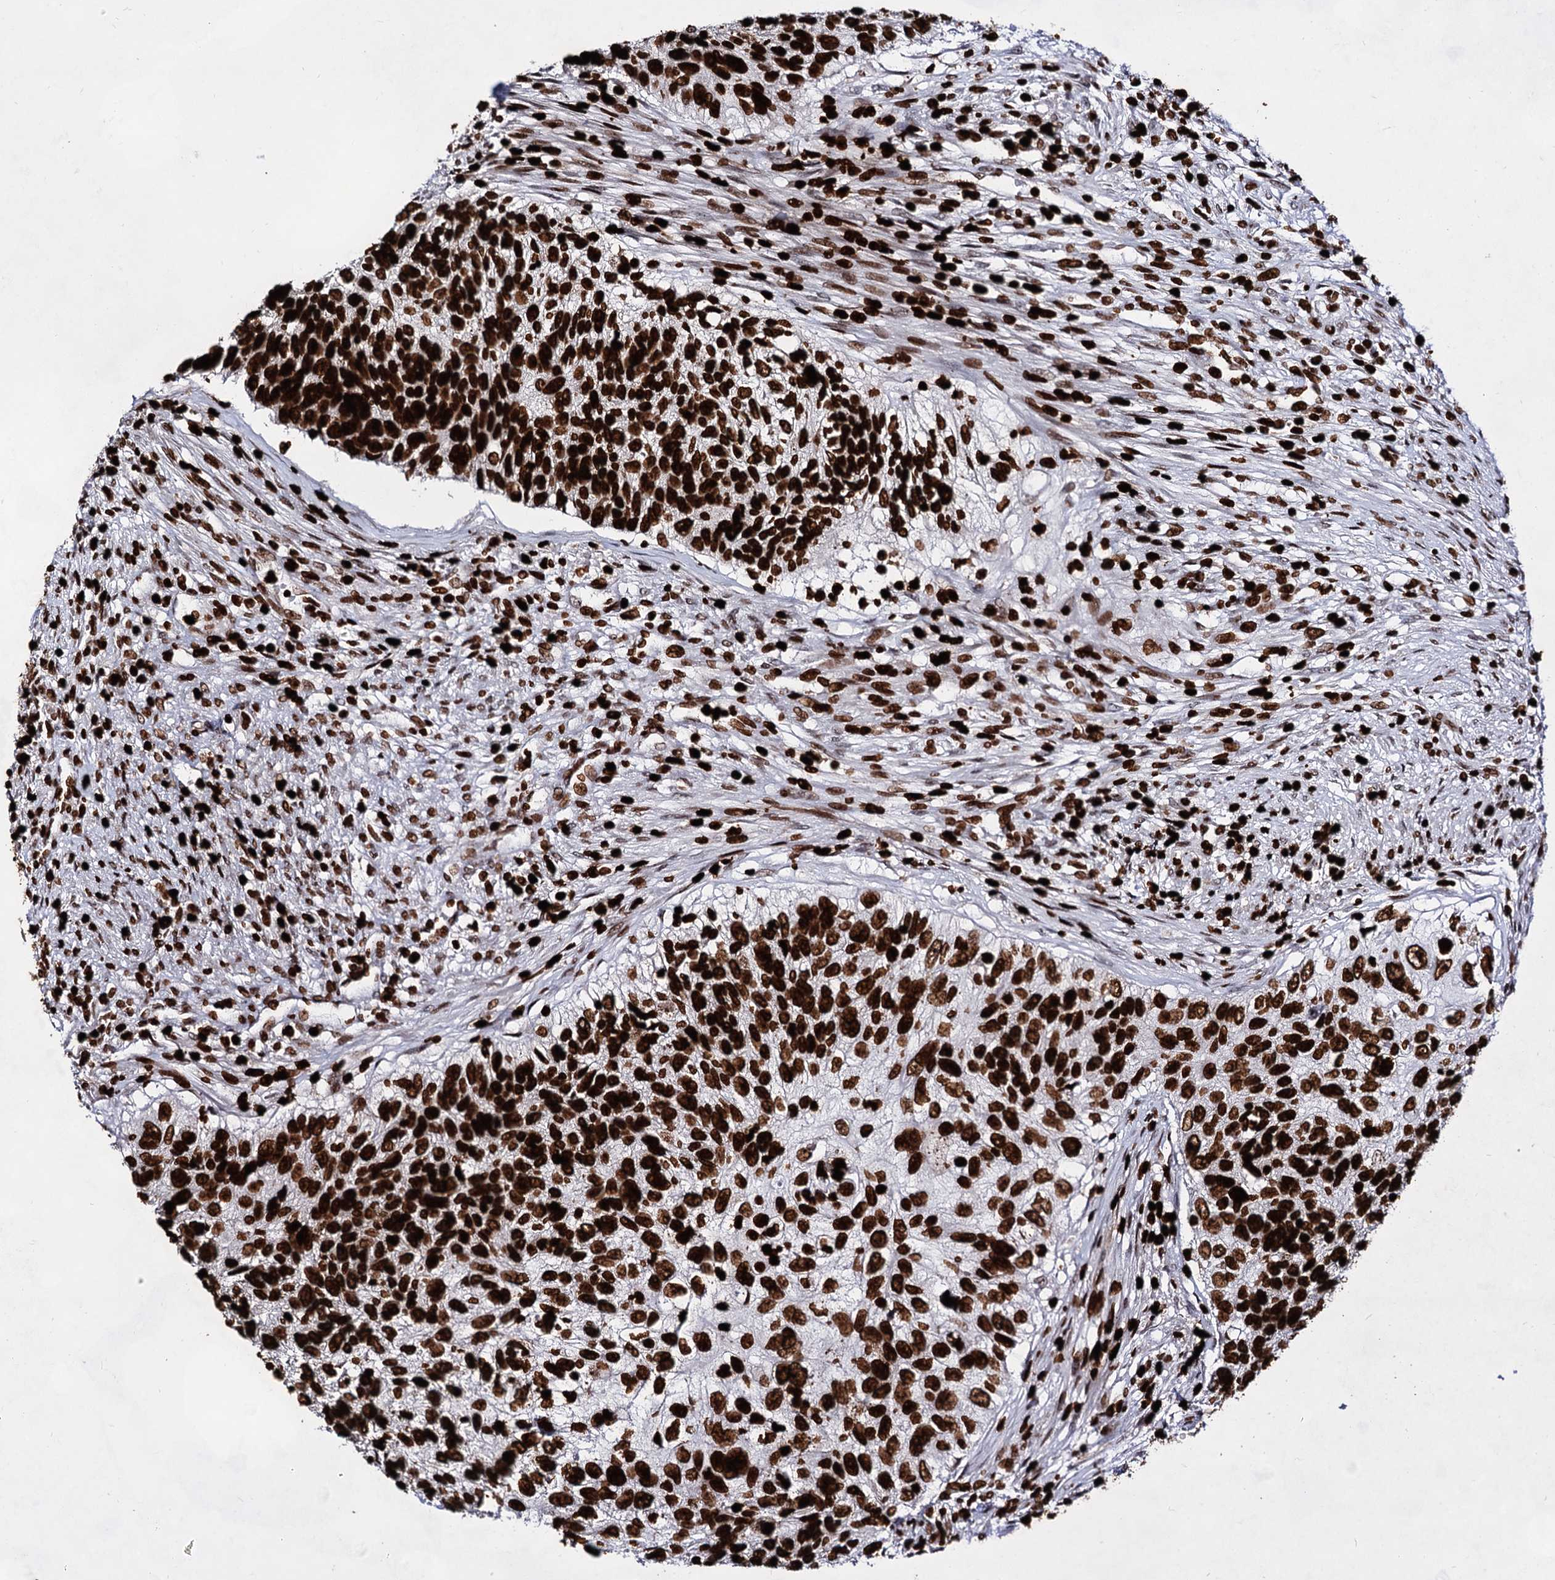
{"staining": {"intensity": "strong", "quantity": ">75%", "location": "nuclear"}, "tissue": "urothelial cancer", "cell_type": "Tumor cells", "image_type": "cancer", "snomed": [{"axis": "morphology", "description": "Urothelial carcinoma, High grade"}, {"axis": "topography", "description": "Urinary bladder"}], "caption": "Immunohistochemistry (IHC) staining of urothelial cancer, which exhibits high levels of strong nuclear staining in approximately >75% of tumor cells indicating strong nuclear protein expression. The staining was performed using DAB (brown) for protein detection and nuclei were counterstained in hematoxylin (blue).", "gene": "HMGB2", "patient": {"sex": "female", "age": 60}}